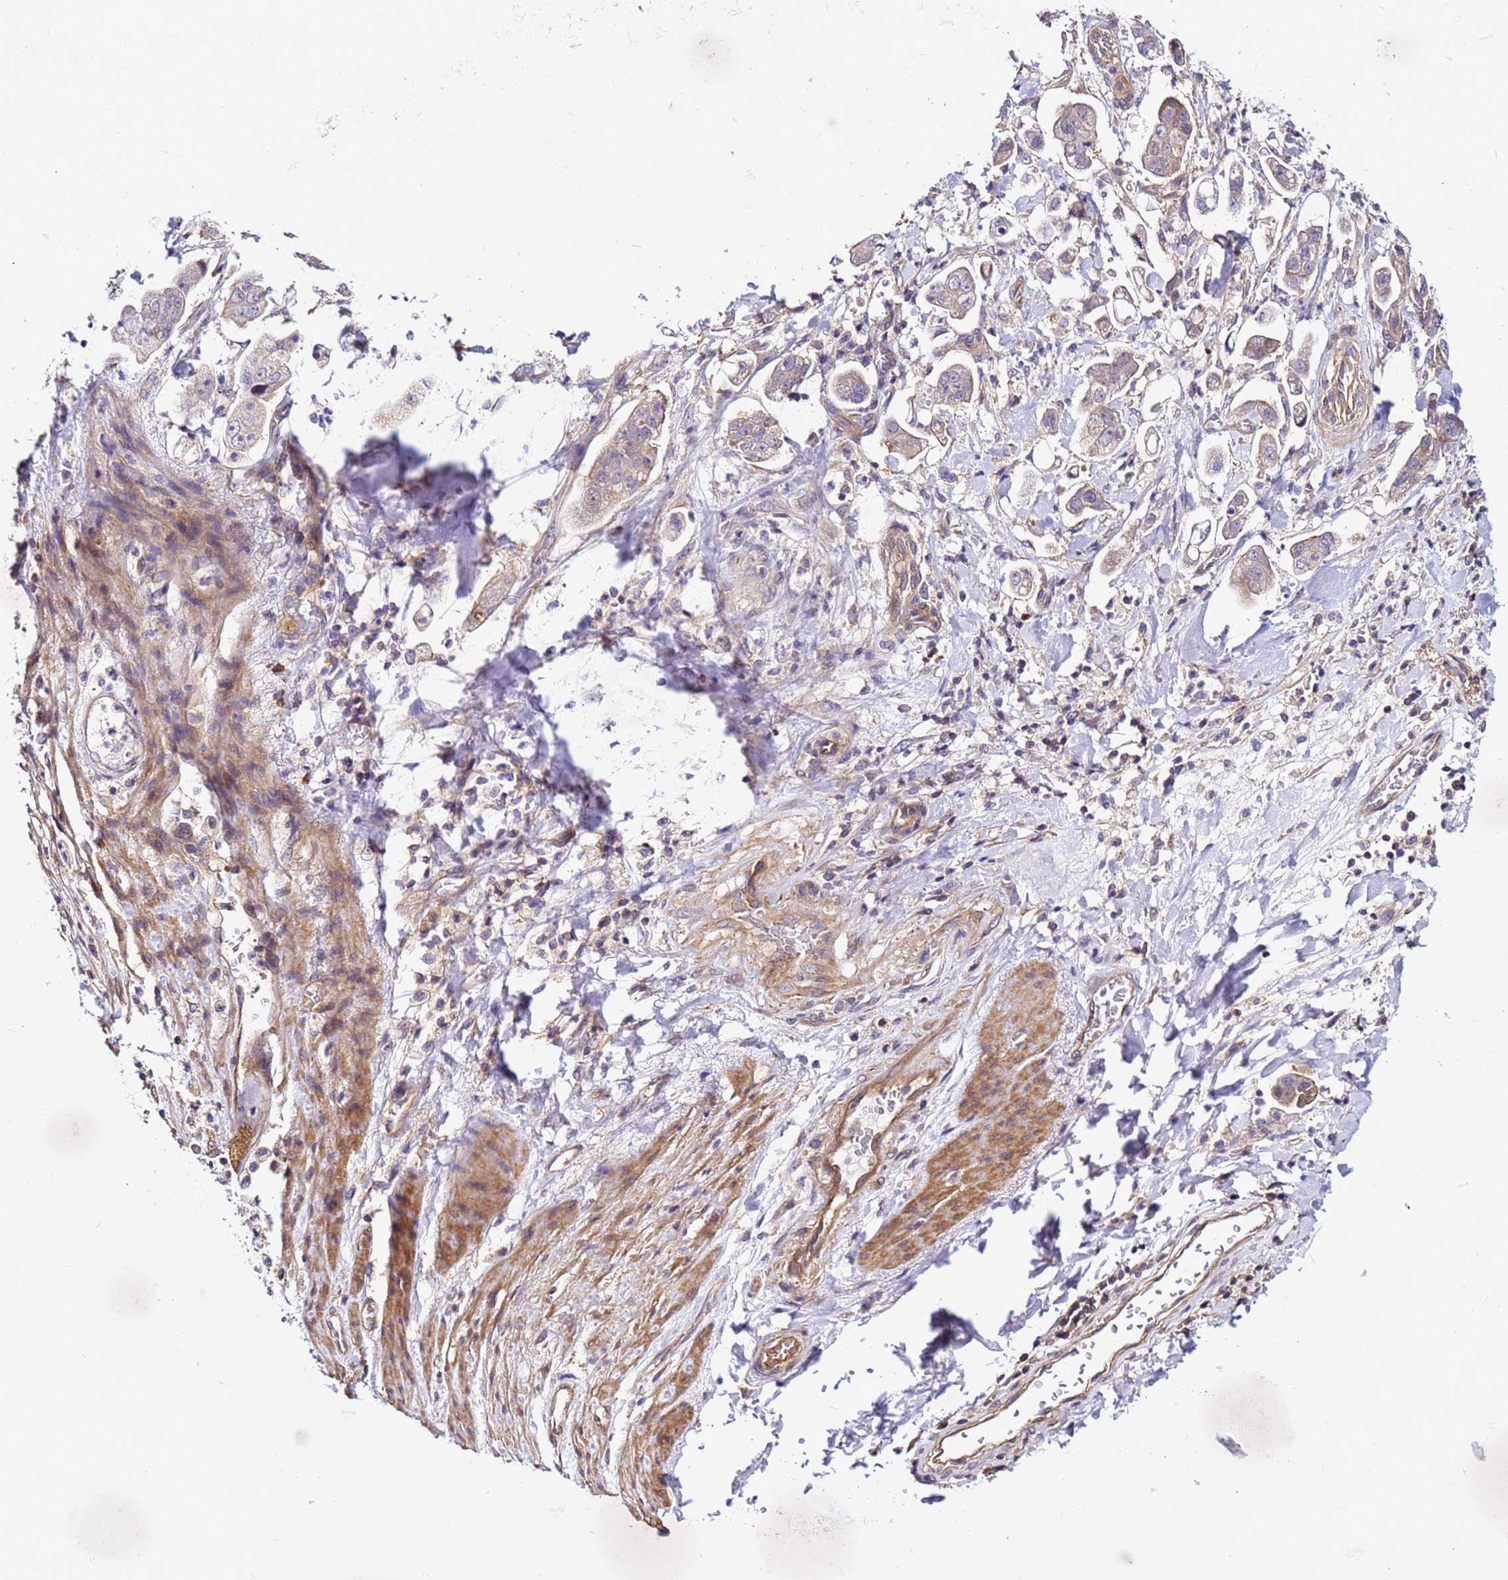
{"staining": {"intensity": "weak", "quantity": "25%-75%", "location": "cytoplasmic/membranous"}, "tissue": "stomach cancer", "cell_type": "Tumor cells", "image_type": "cancer", "snomed": [{"axis": "morphology", "description": "Adenocarcinoma, NOS"}, {"axis": "topography", "description": "Stomach"}], "caption": "Tumor cells exhibit weak cytoplasmic/membranous staining in about 25%-75% of cells in stomach adenocarcinoma. (brown staining indicates protein expression, while blue staining denotes nuclei).", "gene": "STK38", "patient": {"sex": "male", "age": 62}}